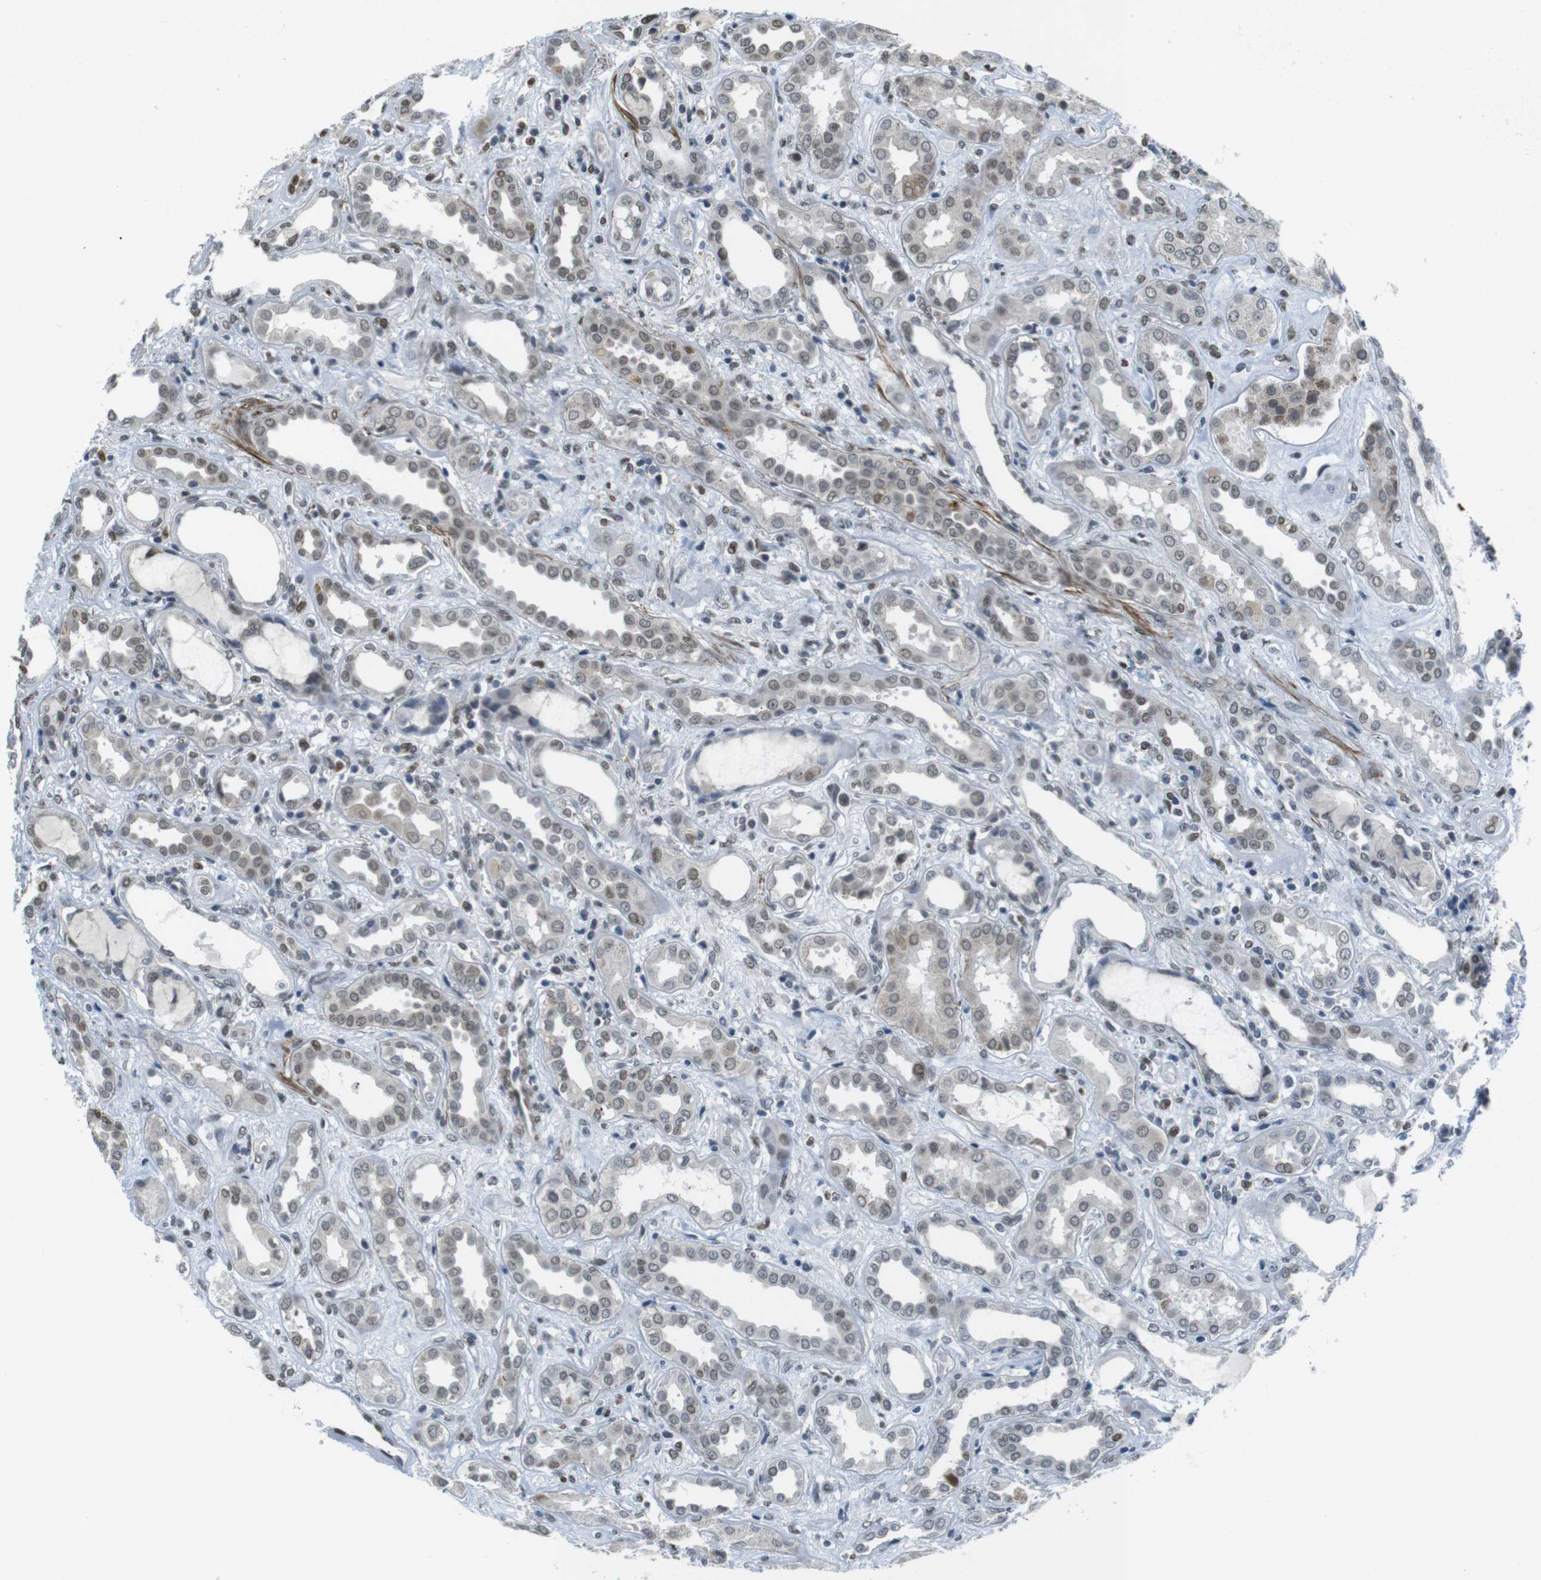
{"staining": {"intensity": "moderate", "quantity": "<25%", "location": "nuclear"}, "tissue": "kidney", "cell_type": "Cells in glomeruli", "image_type": "normal", "snomed": [{"axis": "morphology", "description": "Normal tissue, NOS"}, {"axis": "topography", "description": "Kidney"}], "caption": "IHC photomicrograph of normal human kidney stained for a protein (brown), which shows low levels of moderate nuclear positivity in about <25% of cells in glomeruli.", "gene": "USP7", "patient": {"sex": "male", "age": 59}}